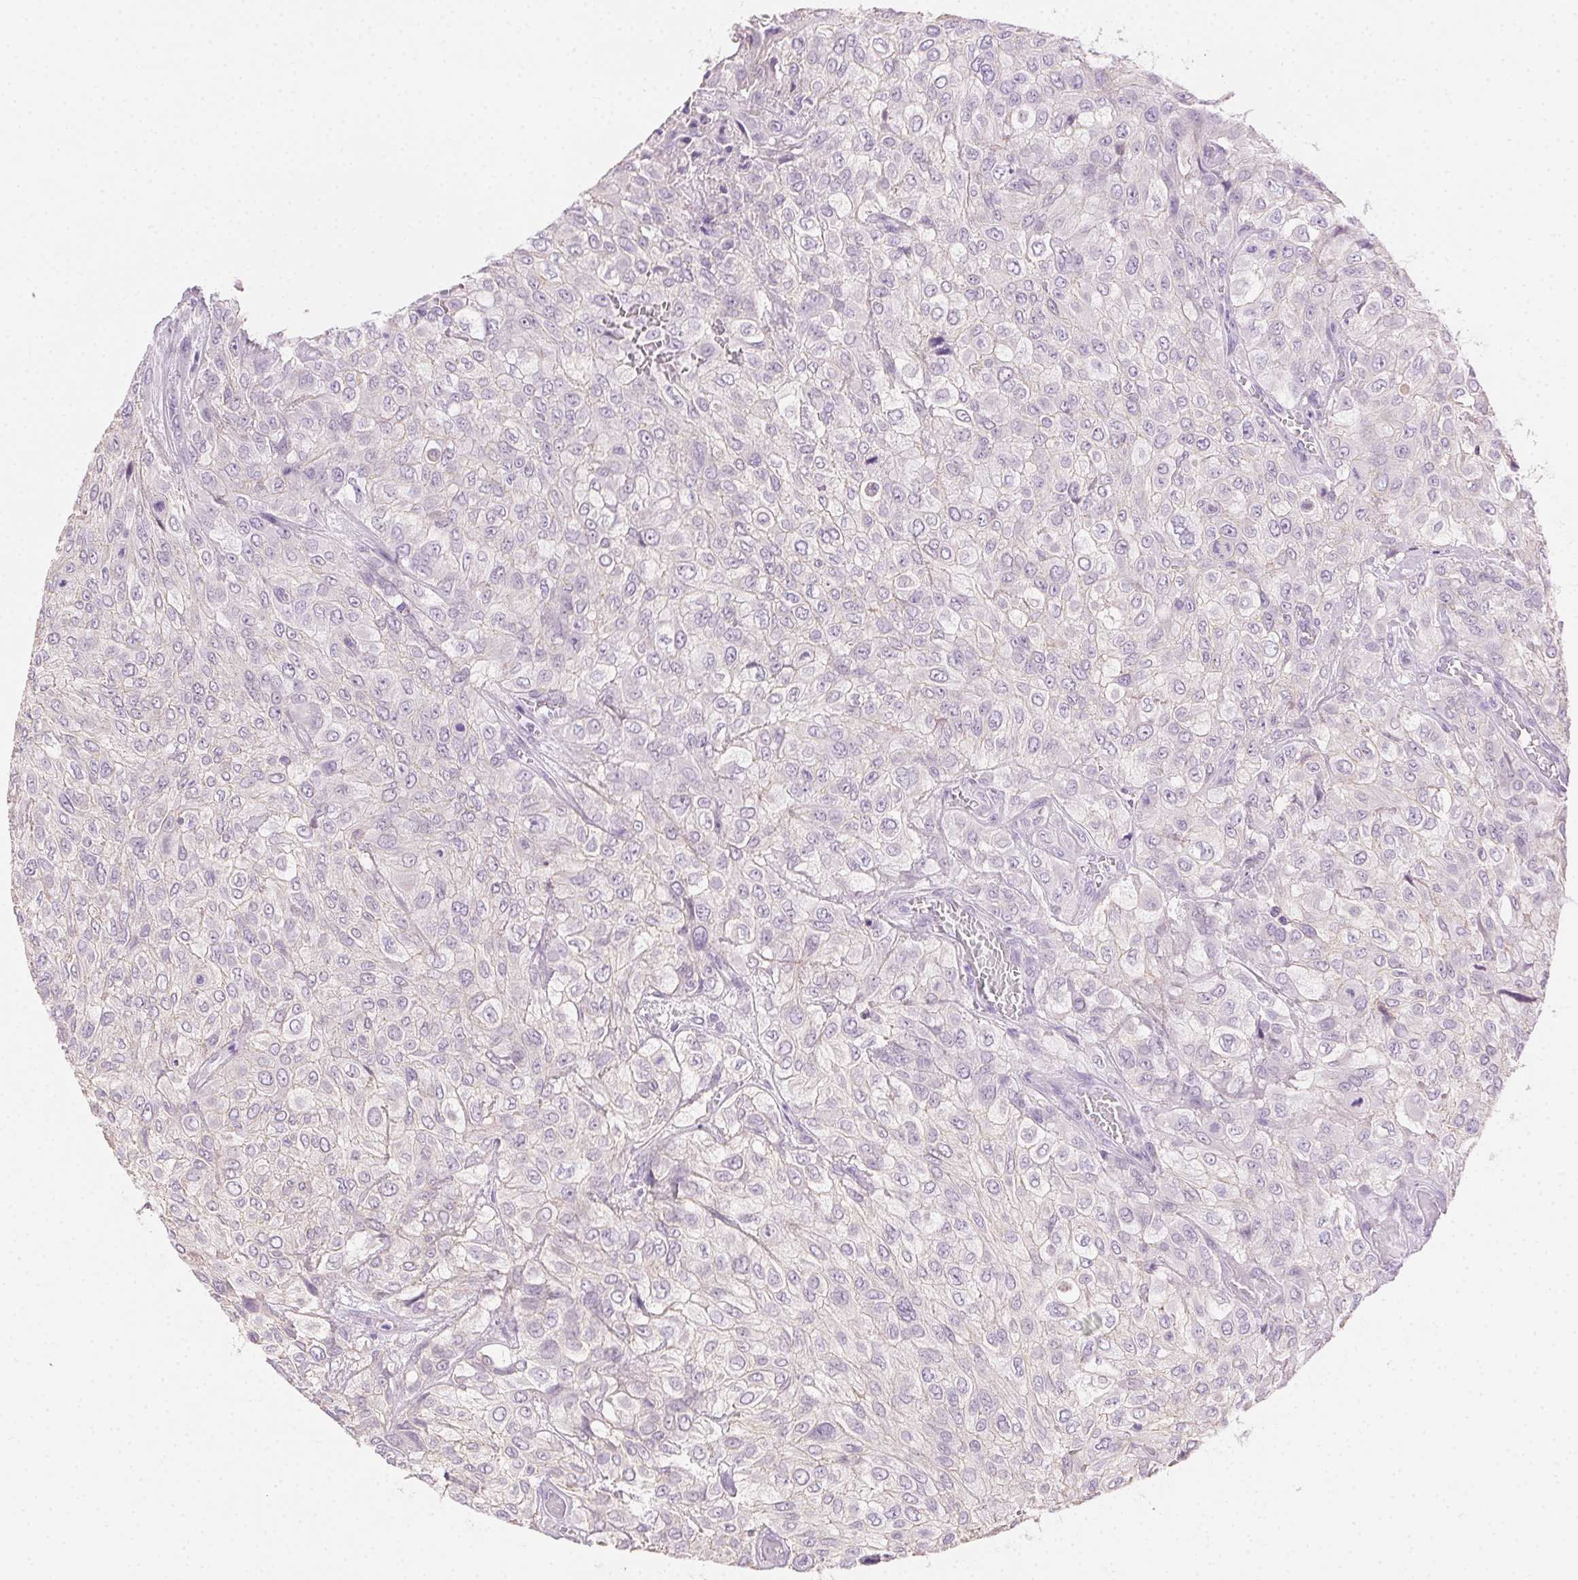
{"staining": {"intensity": "negative", "quantity": "none", "location": "none"}, "tissue": "urothelial cancer", "cell_type": "Tumor cells", "image_type": "cancer", "snomed": [{"axis": "morphology", "description": "Urothelial carcinoma, High grade"}, {"axis": "topography", "description": "Urinary bladder"}], "caption": "A photomicrograph of urothelial carcinoma (high-grade) stained for a protein reveals no brown staining in tumor cells.", "gene": "CLDN10", "patient": {"sex": "male", "age": 57}}